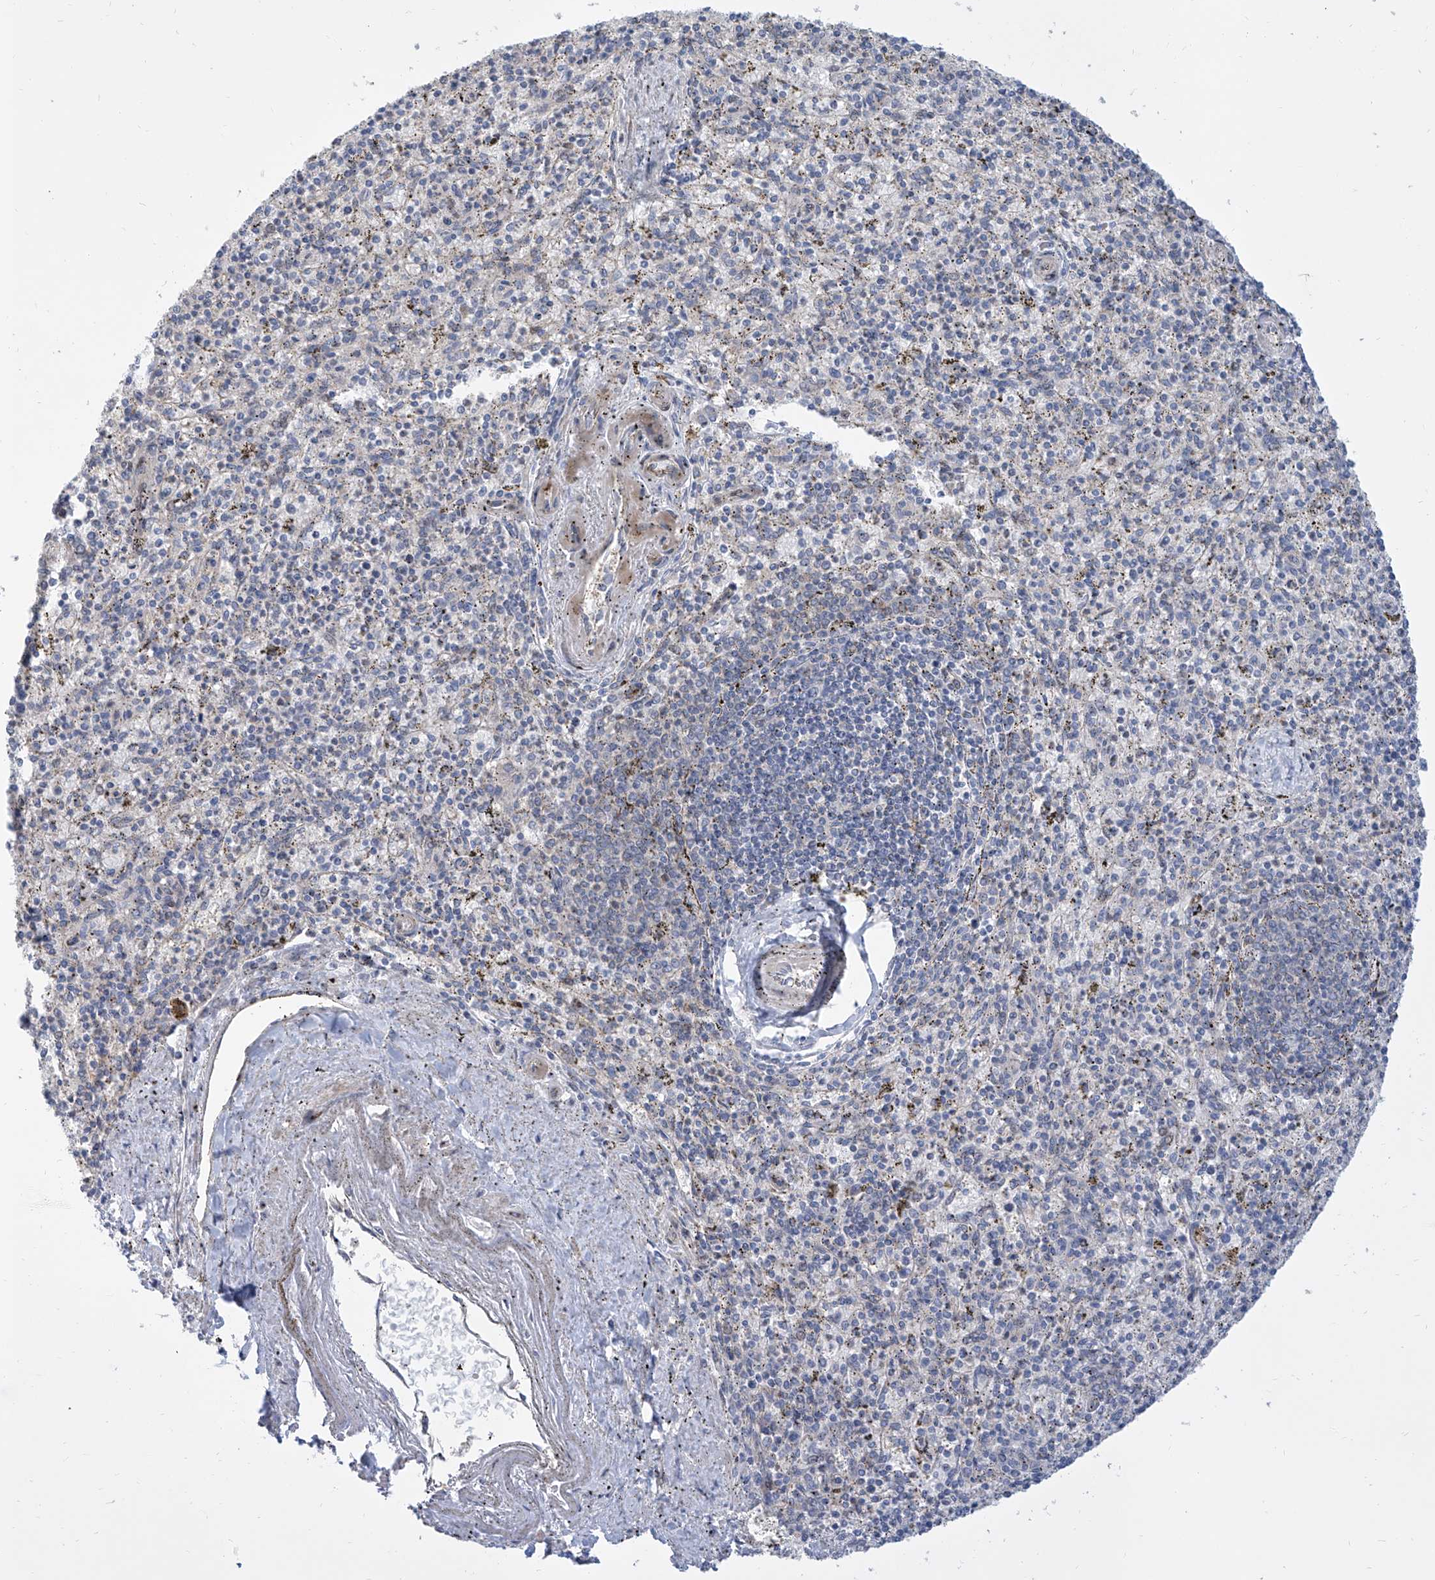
{"staining": {"intensity": "negative", "quantity": "none", "location": "none"}, "tissue": "spleen", "cell_type": "Cells in red pulp", "image_type": "normal", "snomed": [{"axis": "morphology", "description": "Normal tissue, NOS"}, {"axis": "topography", "description": "Spleen"}], "caption": "DAB immunohistochemical staining of benign human spleen displays no significant positivity in cells in red pulp.", "gene": "LRRC1", "patient": {"sex": "male", "age": 72}}